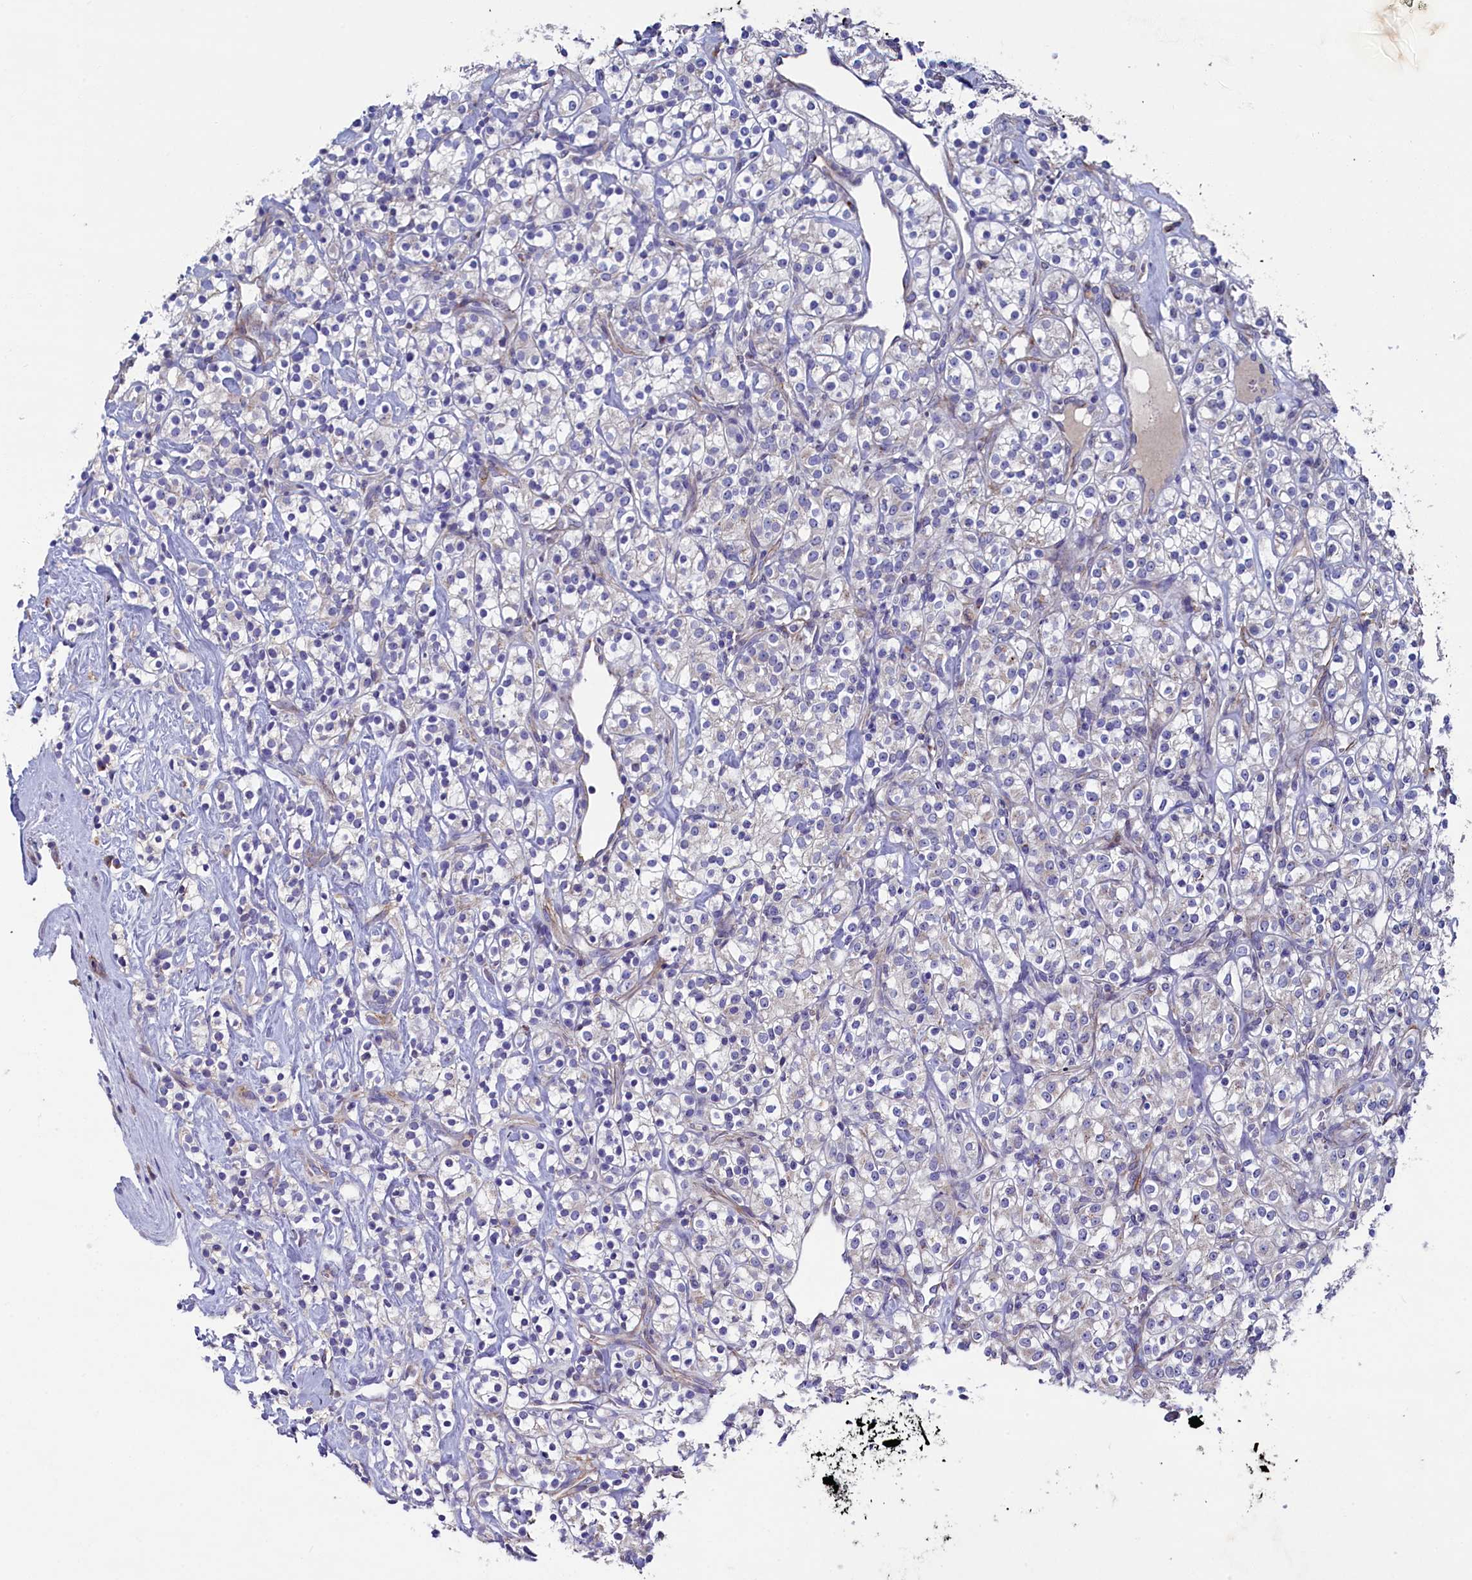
{"staining": {"intensity": "negative", "quantity": "none", "location": "none"}, "tissue": "renal cancer", "cell_type": "Tumor cells", "image_type": "cancer", "snomed": [{"axis": "morphology", "description": "Adenocarcinoma, NOS"}, {"axis": "topography", "description": "Kidney"}], "caption": "DAB immunohistochemical staining of renal adenocarcinoma displays no significant staining in tumor cells.", "gene": "GPR108", "patient": {"sex": "male", "age": 77}}